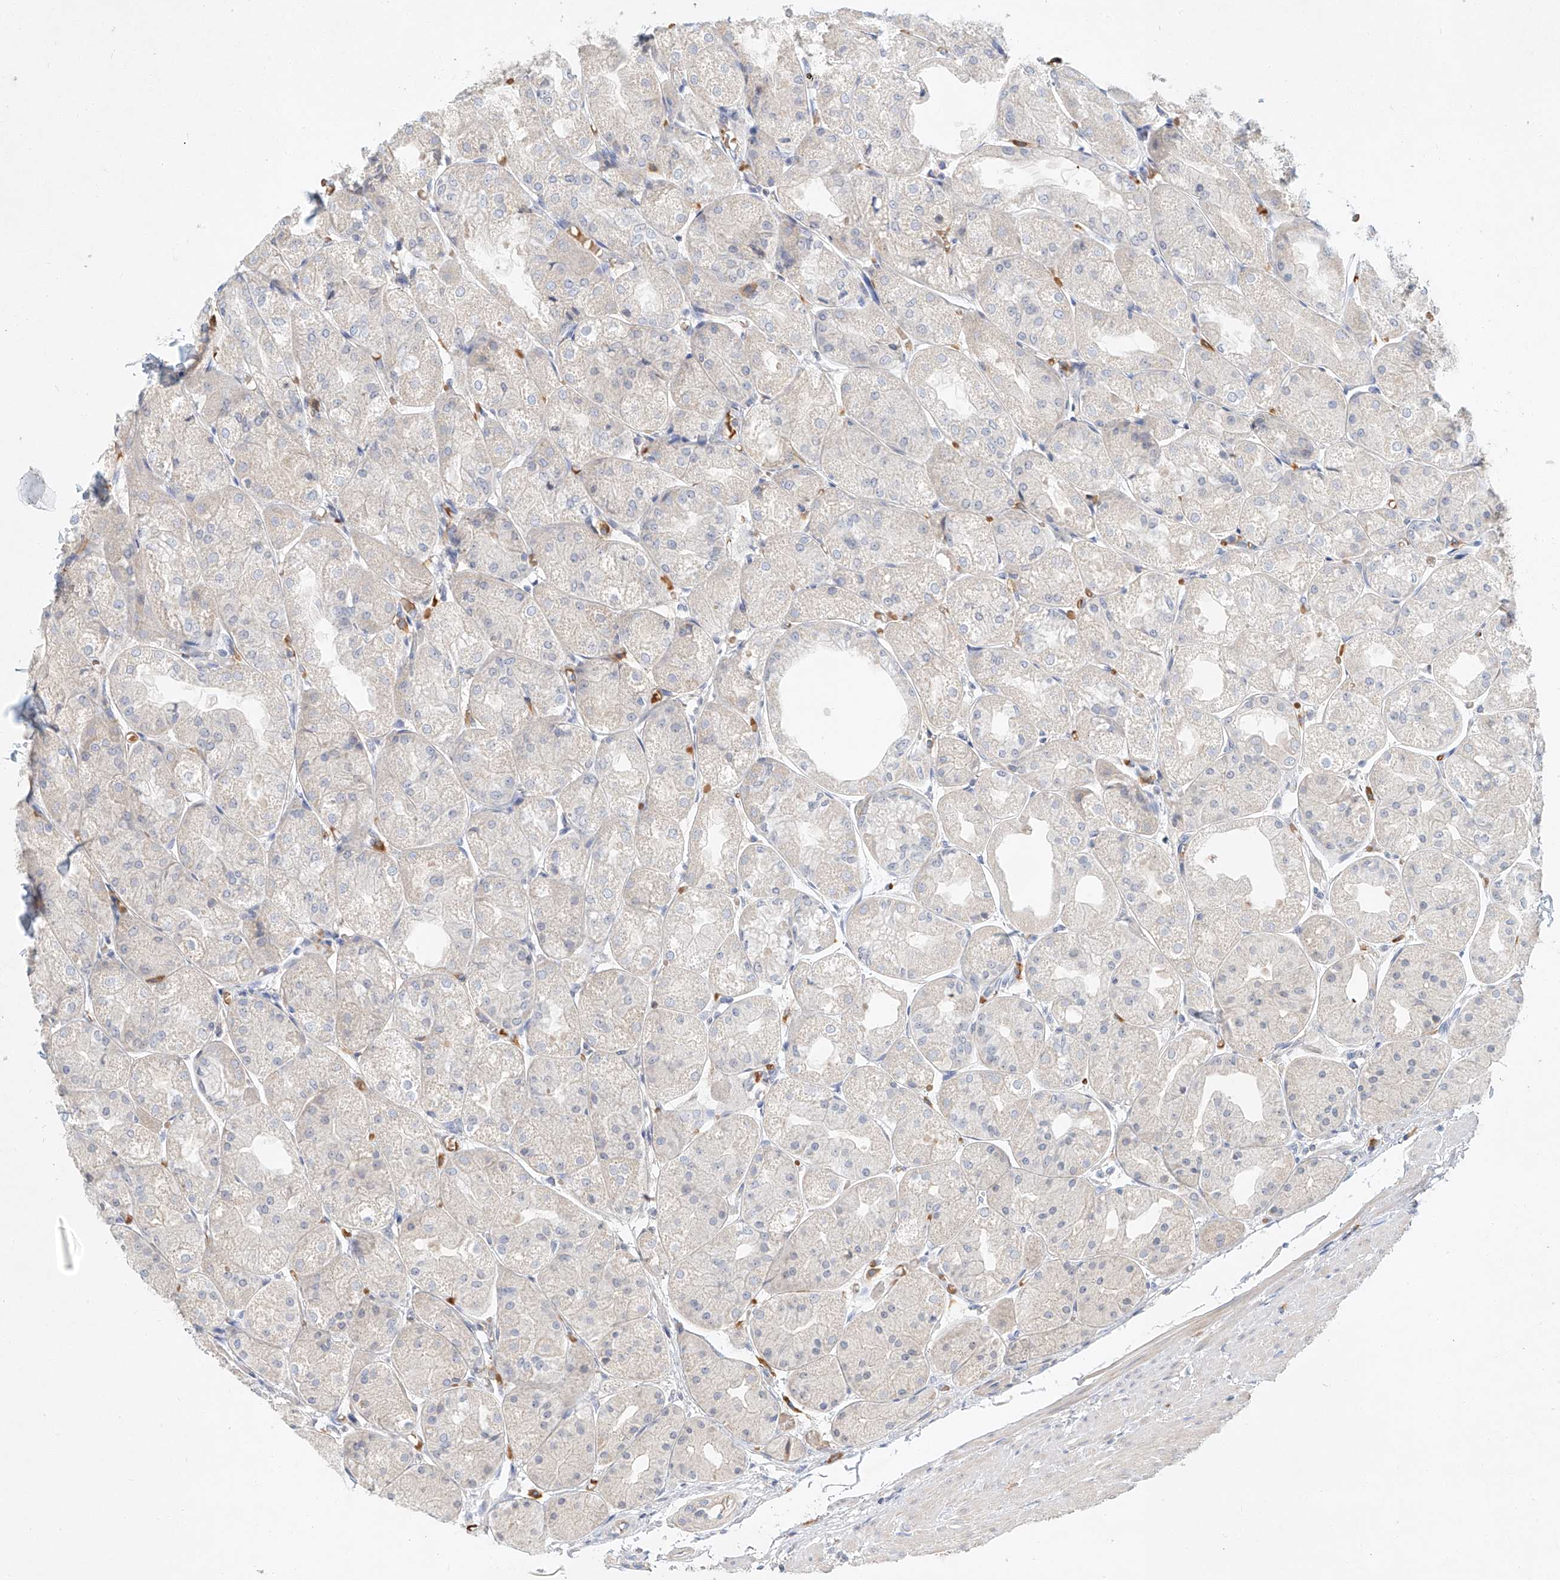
{"staining": {"intensity": "negative", "quantity": "none", "location": "none"}, "tissue": "stomach", "cell_type": "Glandular cells", "image_type": "normal", "snomed": [{"axis": "morphology", "description": "Normal tissue, NOS"}, {"axis": "topography", "description": "Stomach, upper"}], "caption": "The histopathology image demonstrates no significant positivity in glandular cells of stomach. Nuclei are stained in blue.", "gene": "SYTL3", "patient": {"sex": "male", "age": 72}}